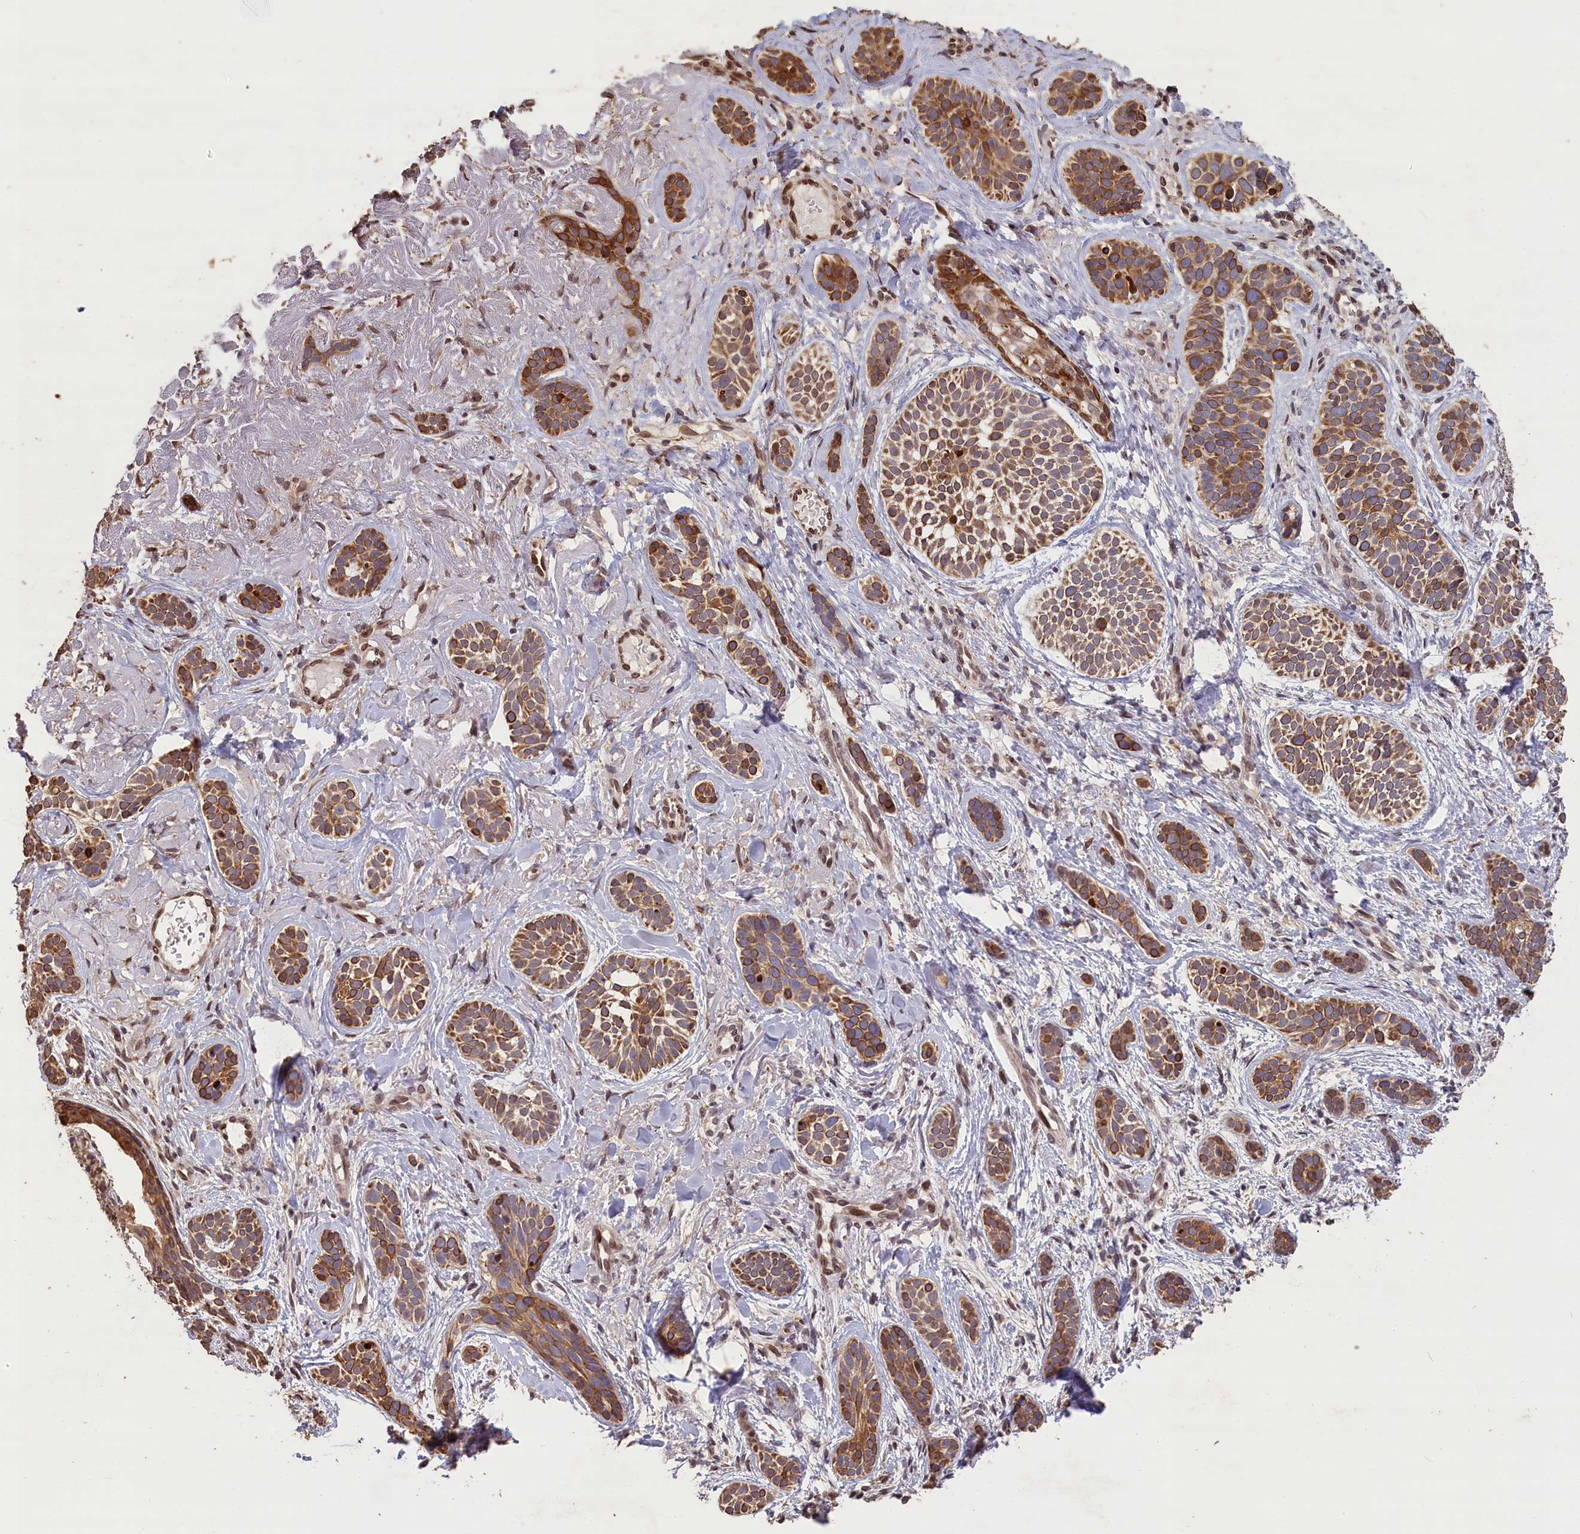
{"staining": {"intensity": "moderate", "quantity": ">75%", "location": "cytoplasmic/membranous"}, "tissue": "skin cancer", "cell_type": "Tumor cells", "image_type": "cancer", "snomed": [{"axis": "morphology", "description": "Basal cell carcinoma"}, {"axis": "topography", "description": "Skin"}], "caption": "Protein expression analysis of human skin cancer (basal cell carcinoma) reveals moderate cytoplasmic/membranous expression in approximately >75% of tumor cells.", "gene": "SLC38A7", "patient": {"sex": "male", "age": 71}}